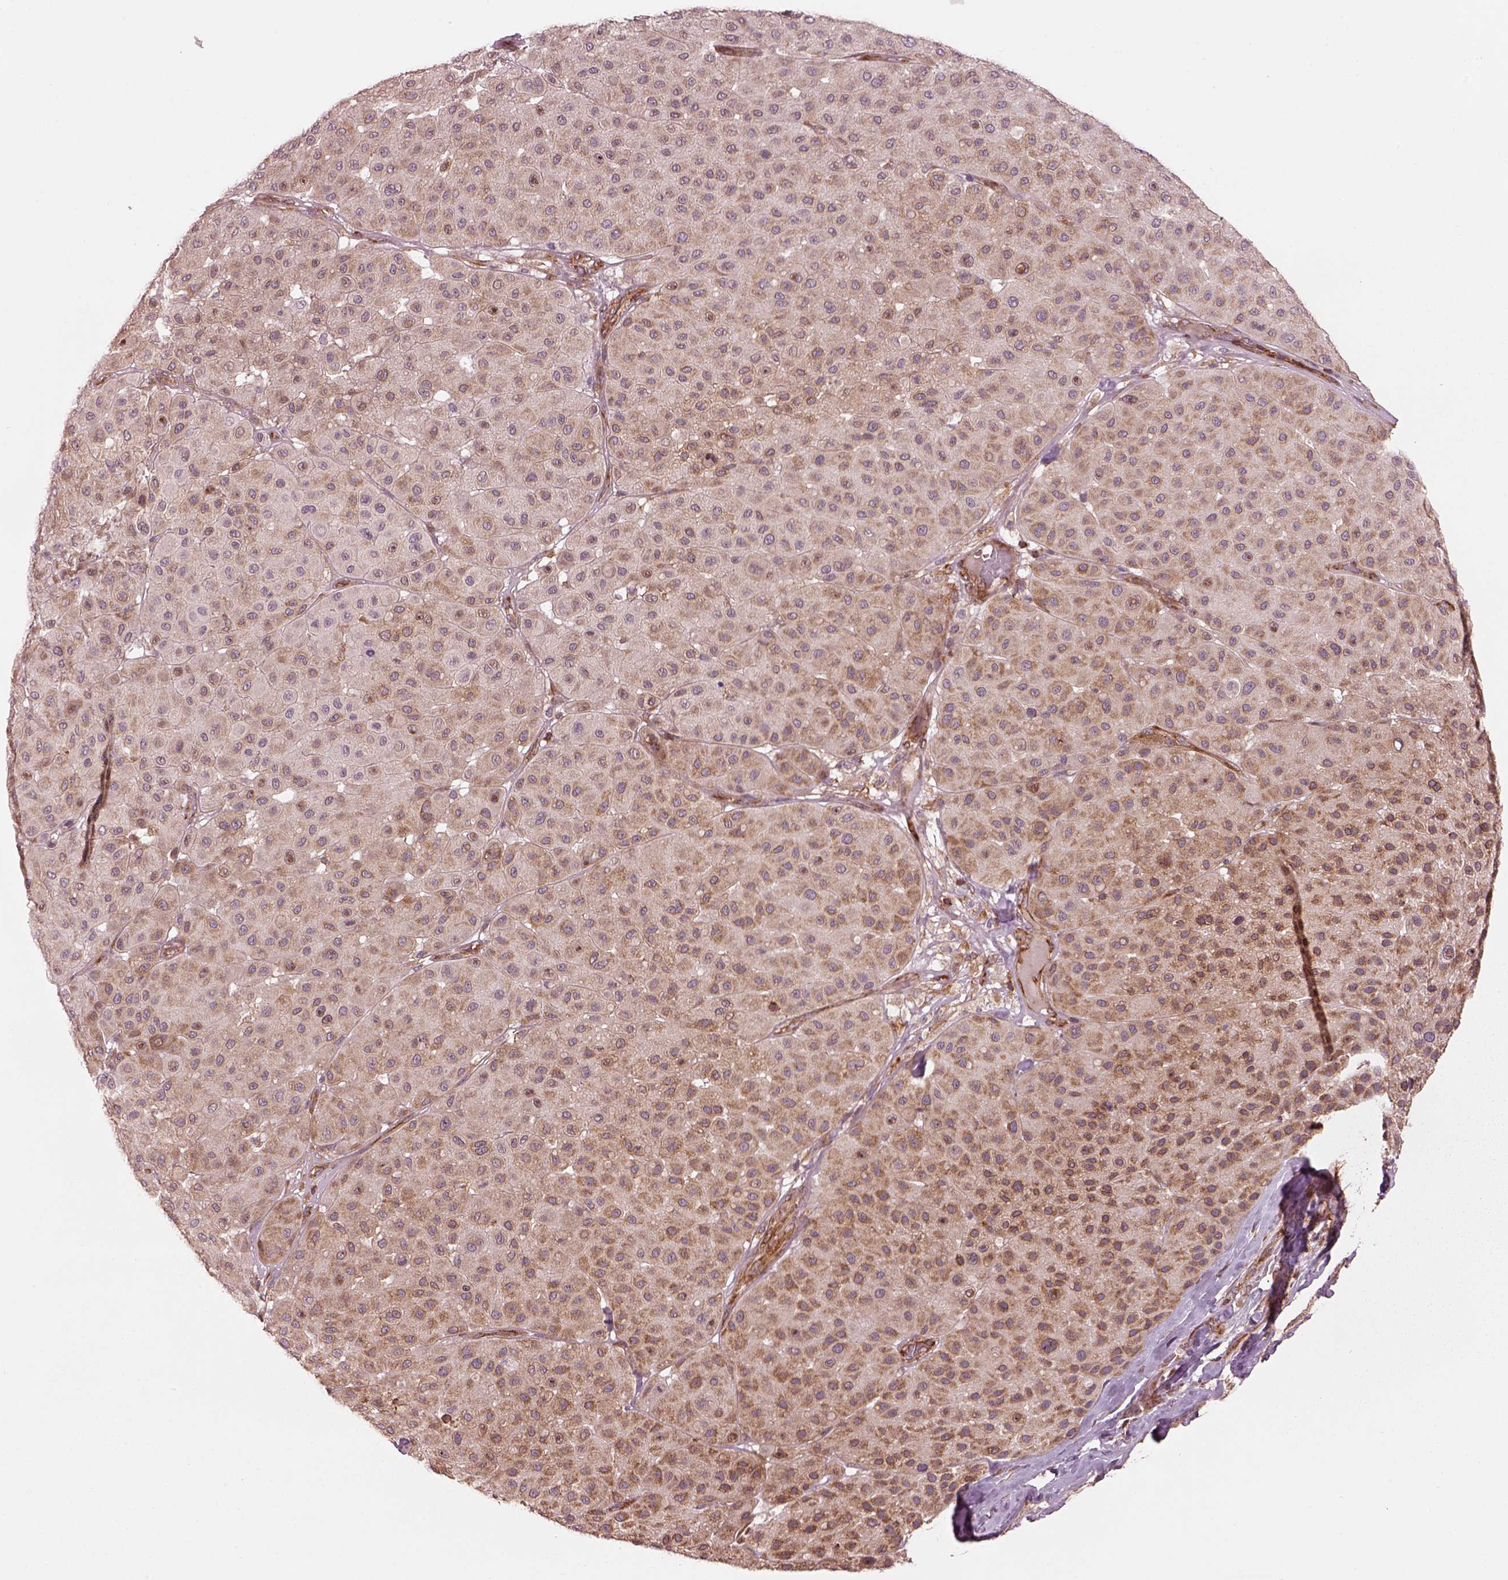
{"staining": {"intensity": "moderate", "quantity": "25%-75%", "location": "cytoplasmic/membranous"}, "tissue": "melanoma", "cell_type": "Tumor cells", "image_type": "cancer", "snomed": [{"axis": "morphology", "description": "Malignant melanoma, Metastatic site"}, {"axis": "topography", "description": "Smooth muscle"}], "caption": "This is an image of immunohistochemistry (IHC) staining of melanoma, which shows moderate expression in the cytoplasmic/membranous of tumor cells.", "gene": "LSM14A", "patient": {"sex": "male", "age": 41}}